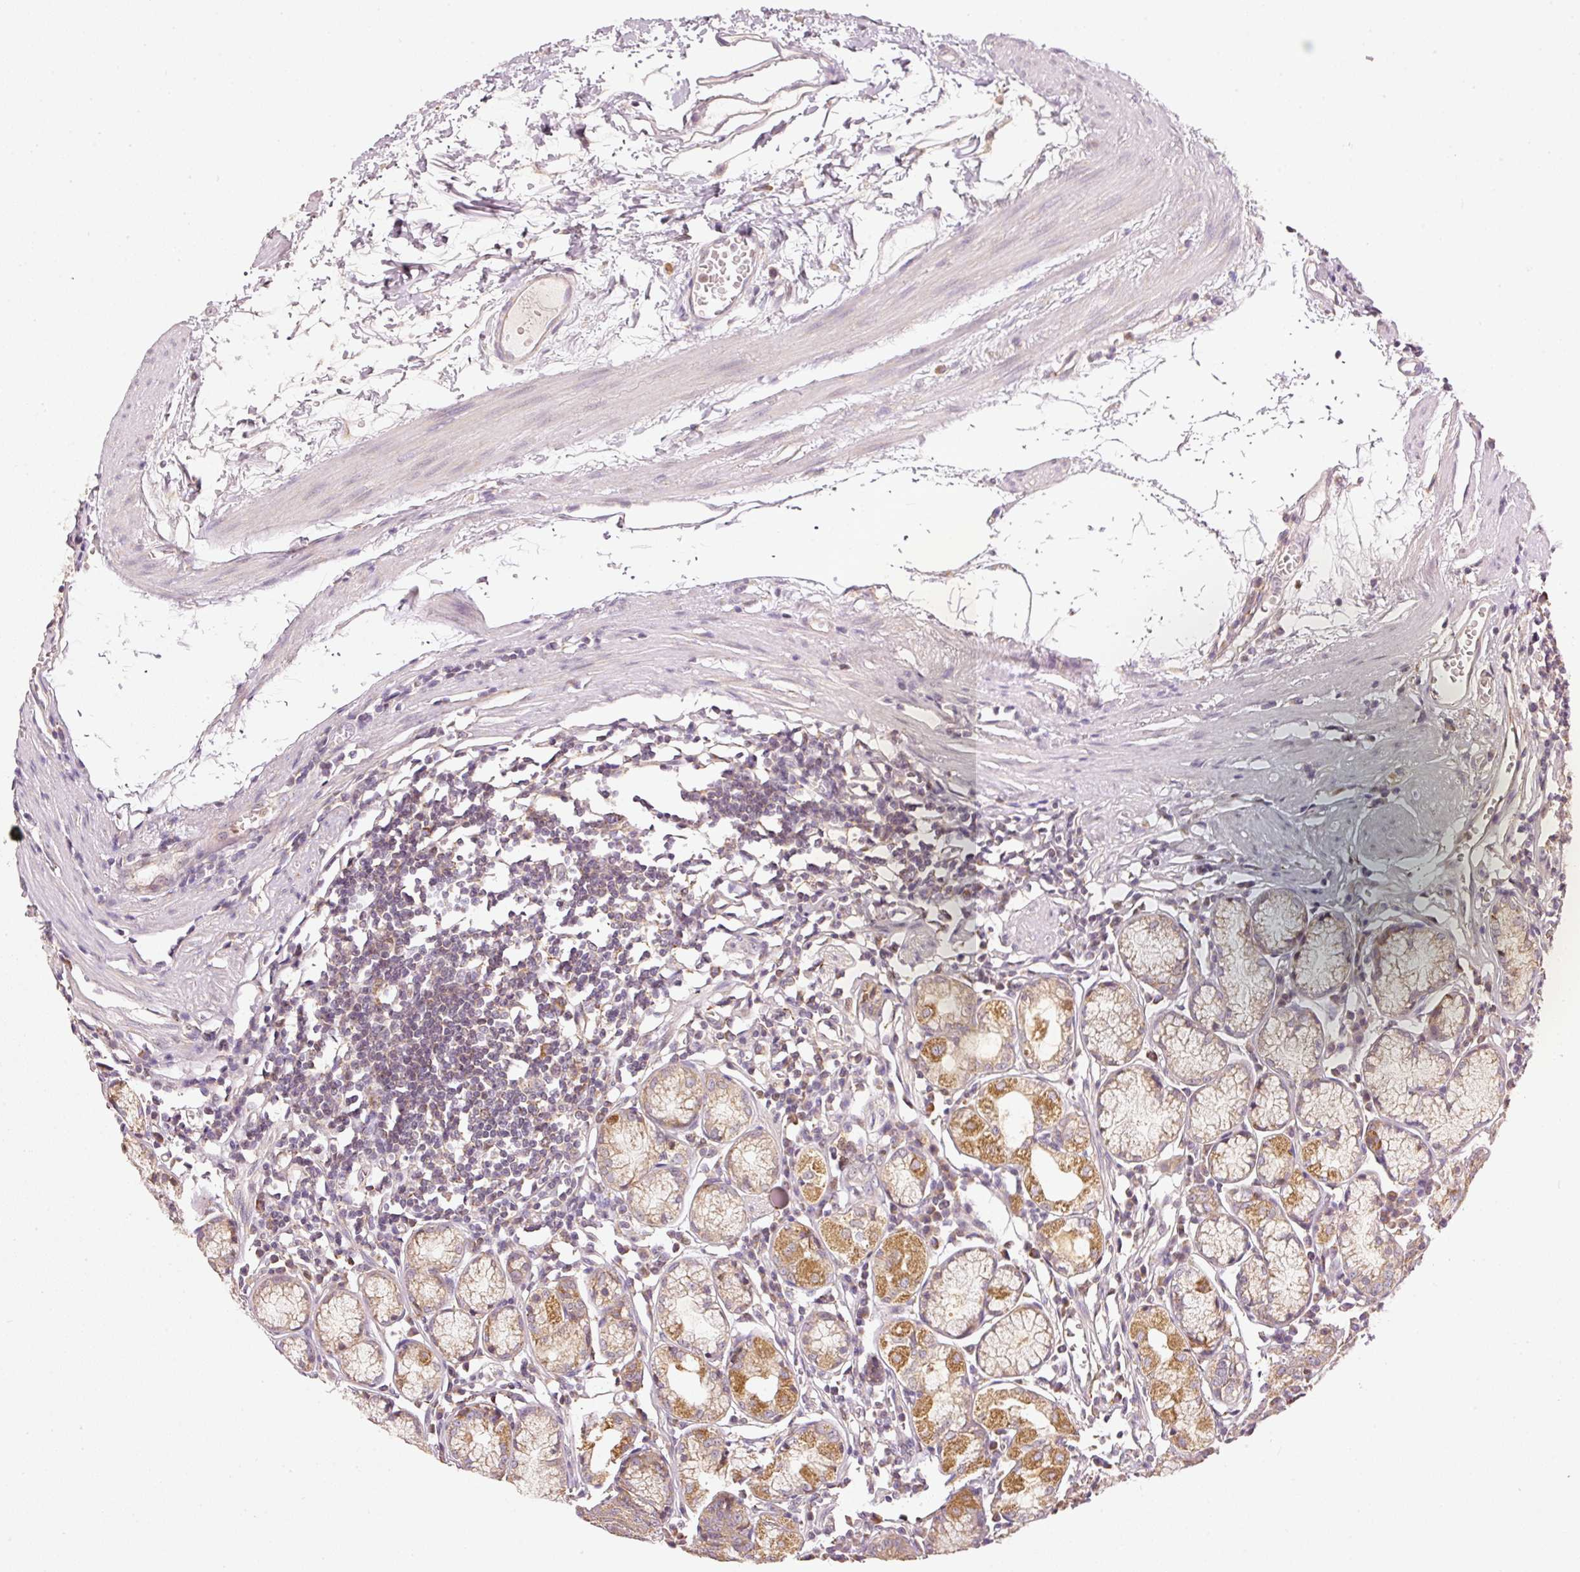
{"staining": {"intensity": "moderate", "quantity": ">75%", "location": "cytoplasmic/membranous"}, "tissue": "stomach", "cell_type": "Glandular cells", "image_type": "normal", "snomed": [{"axis": "morphology", "description": "Normal tissue, NOS"}, {"axis": "topography", "description": "Stomach"}], "caption": "Immunohistochemistry (DAB) staining of benign stomach shows moderate cytoplasmic/membranous protein expression in approximately >75% of glandular cells.", "gene": "MTHFD1L", "patient": {"sex": "male", "age": 55}}